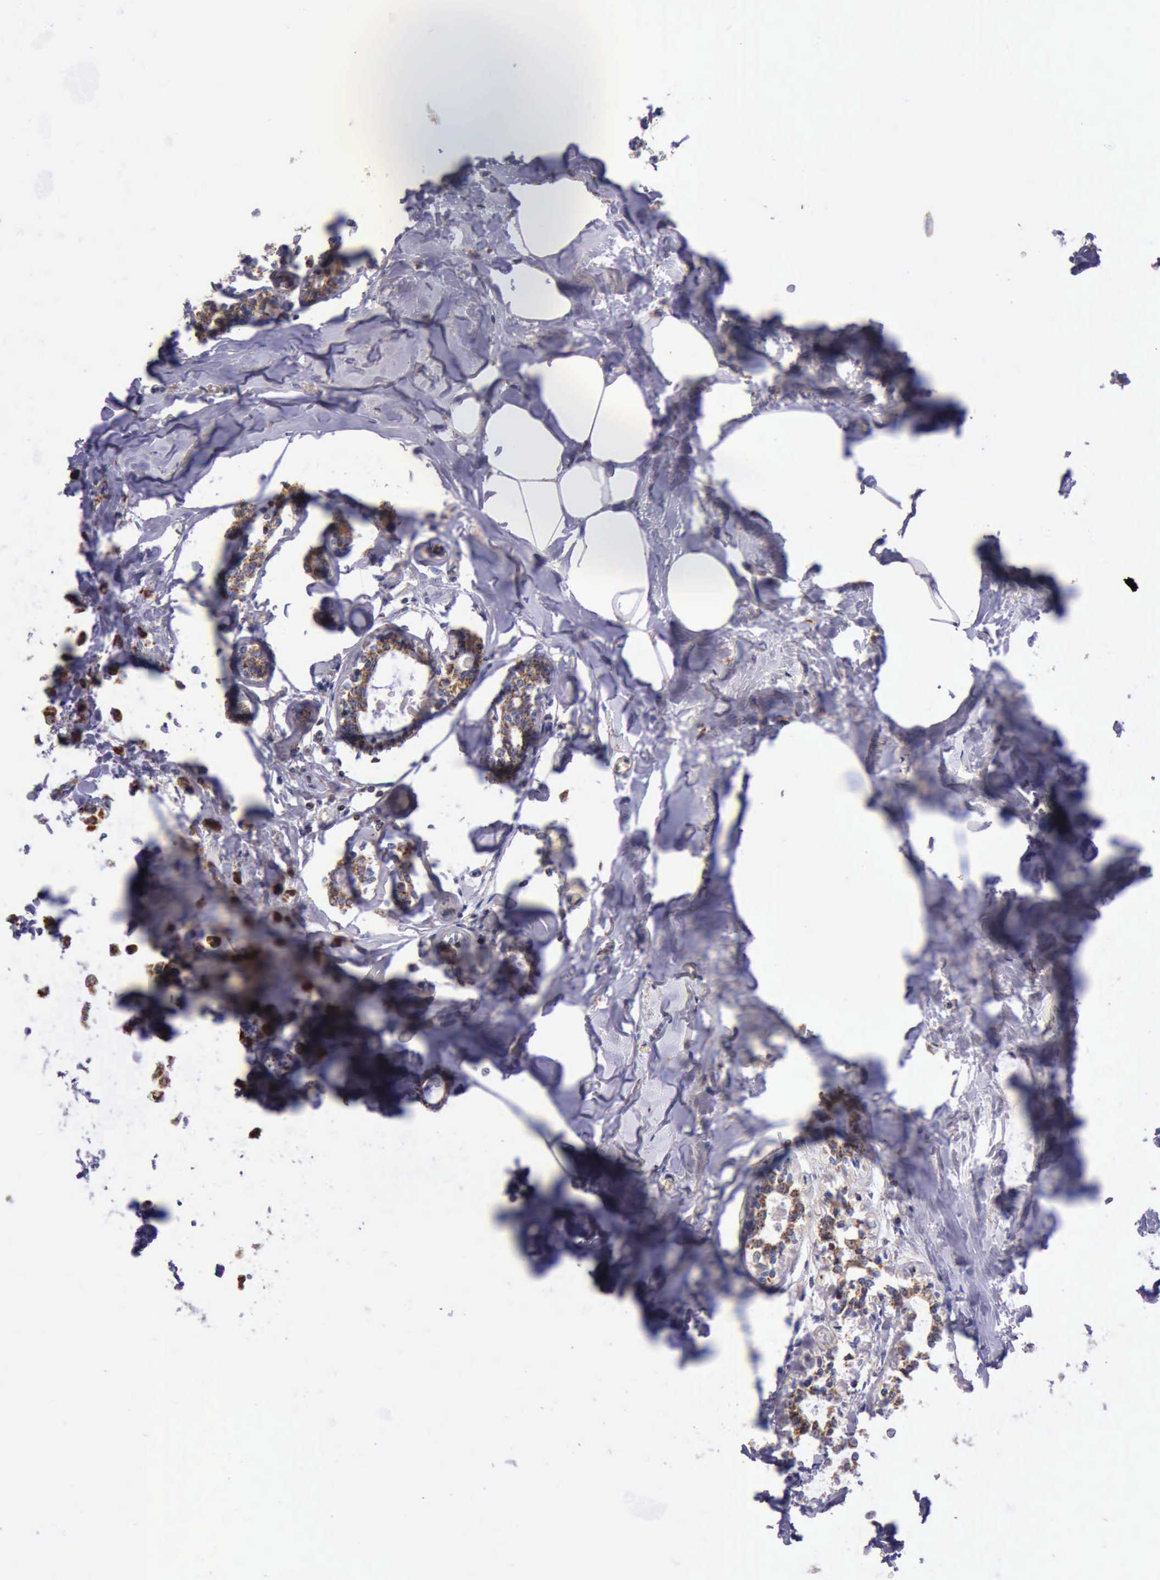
{"staining": {"intensity": "strong", "quantity": ">75%", "location": "cytoplasmic/membranous"}, "tissue": "breast cancer", "cell_type": "Tumor cells", "image_type": "cancer", "snomed": [{"axis": "morphology", "description": "Lobular carcinoma"}, {"axis": "topography", "description": "Breast"}], "caption": "A high-resolution histopathology image shows immunohistochemistry staining of lobular carcinoma (breast), which demonstrates strong cytoplasmic/membranous expression in approximately >75% of tumor cells. Nuclei are stained in blue.", "gene": "TXN2", "patient": {"sex": "female", "age": 51}}